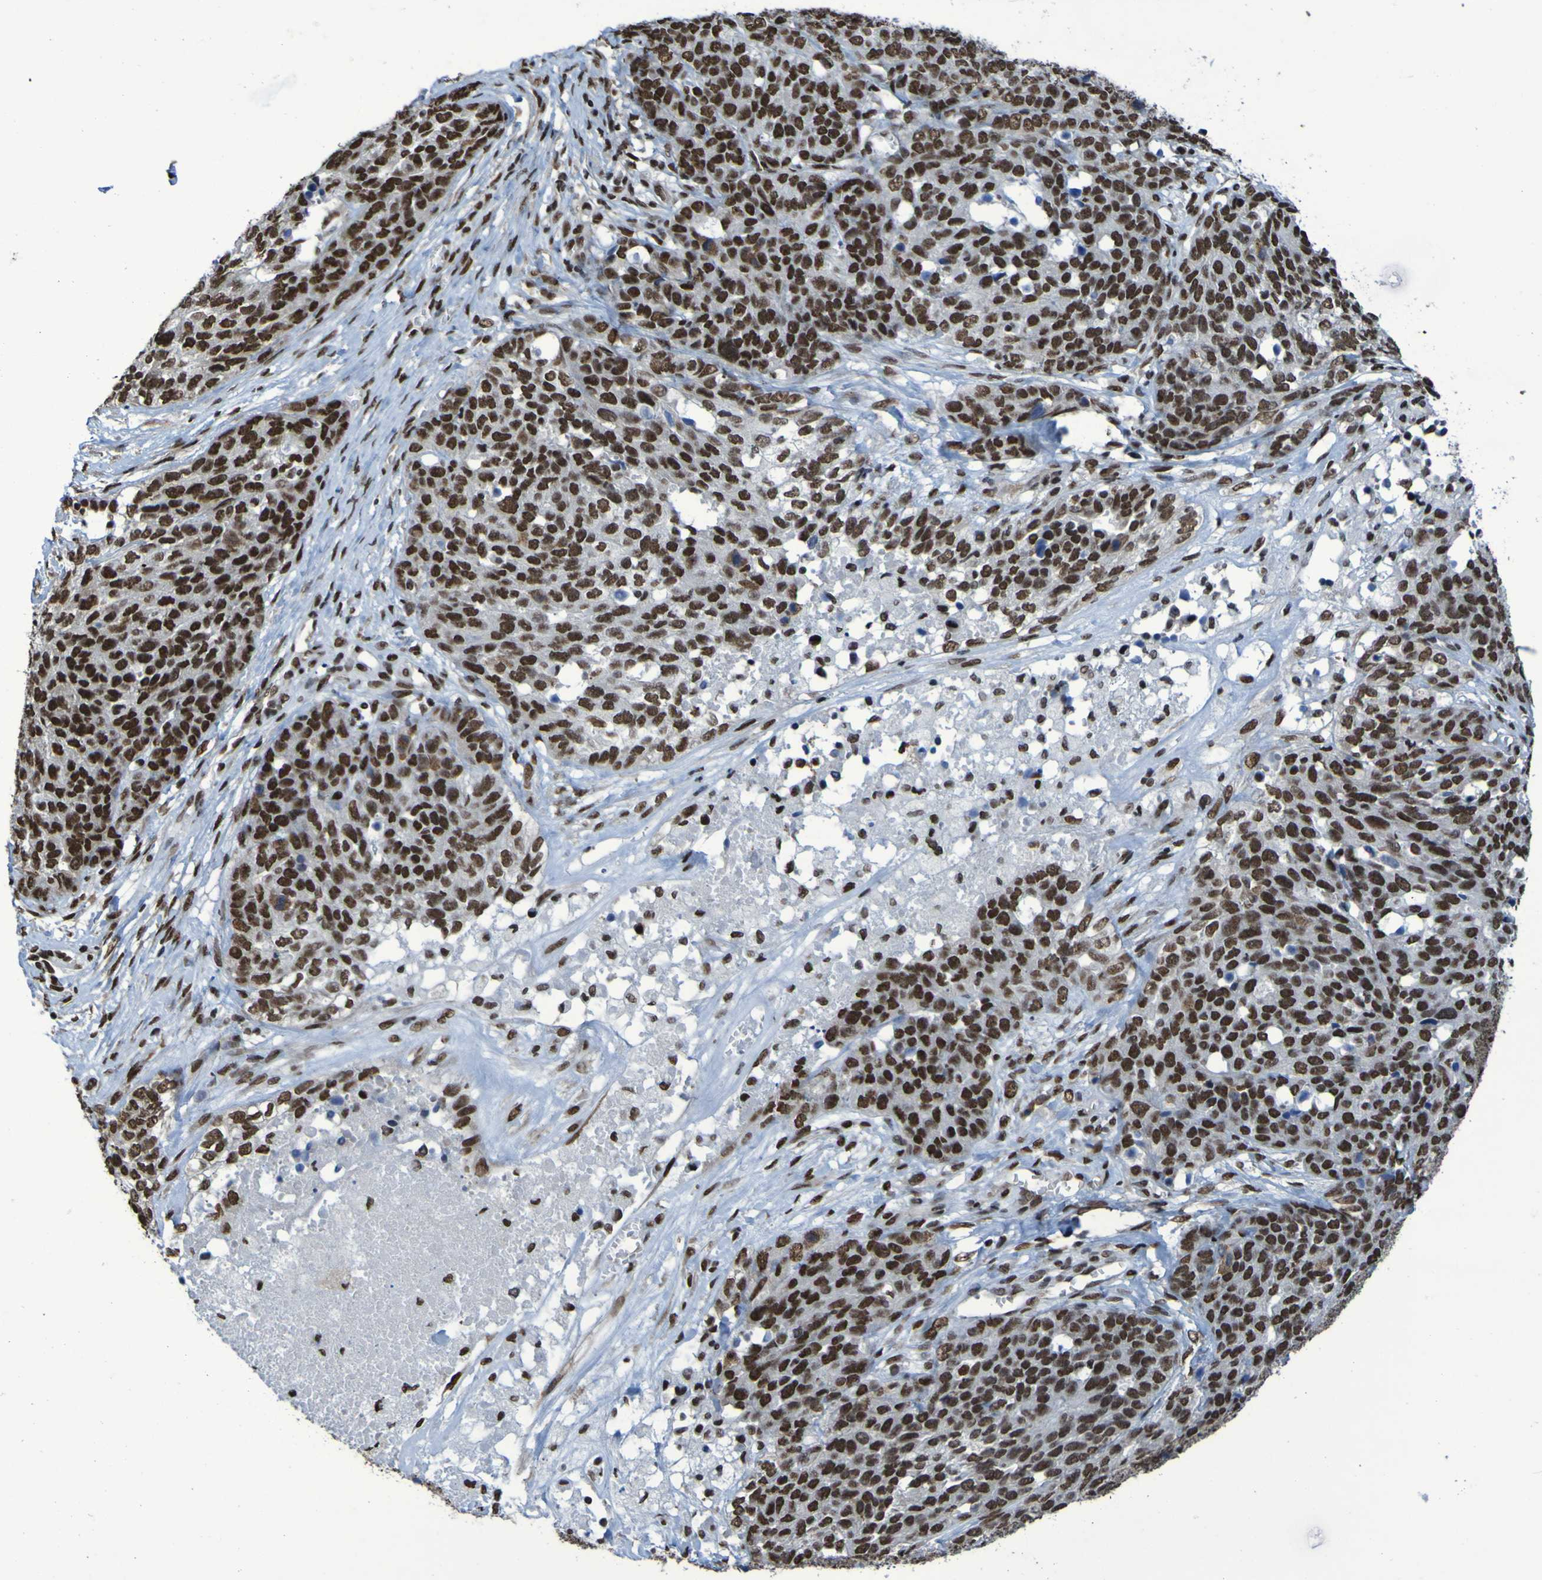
{"staining": {"intensity": "strong", "quantity": ">75%", "location": "nuclear"}, "tissue": "ovarian cancer", "cell_type": "Tumor cells", "image_type": "cancer", "snomed": [{"axis": "morphology", "description": "Cystadenocarcinoma, serous, NOS"}, {"axis": "topography", "description": "Ovary"}], "caption": "There is high levels of strong nuclear expression in tumor cells of ovarian cancer (serous cystadenocarcinoma), as demonstrated by immunohistochemical staining (brown color).", "gene": "HNRNPR", "patient": {"sex": "female", "age": 44}}